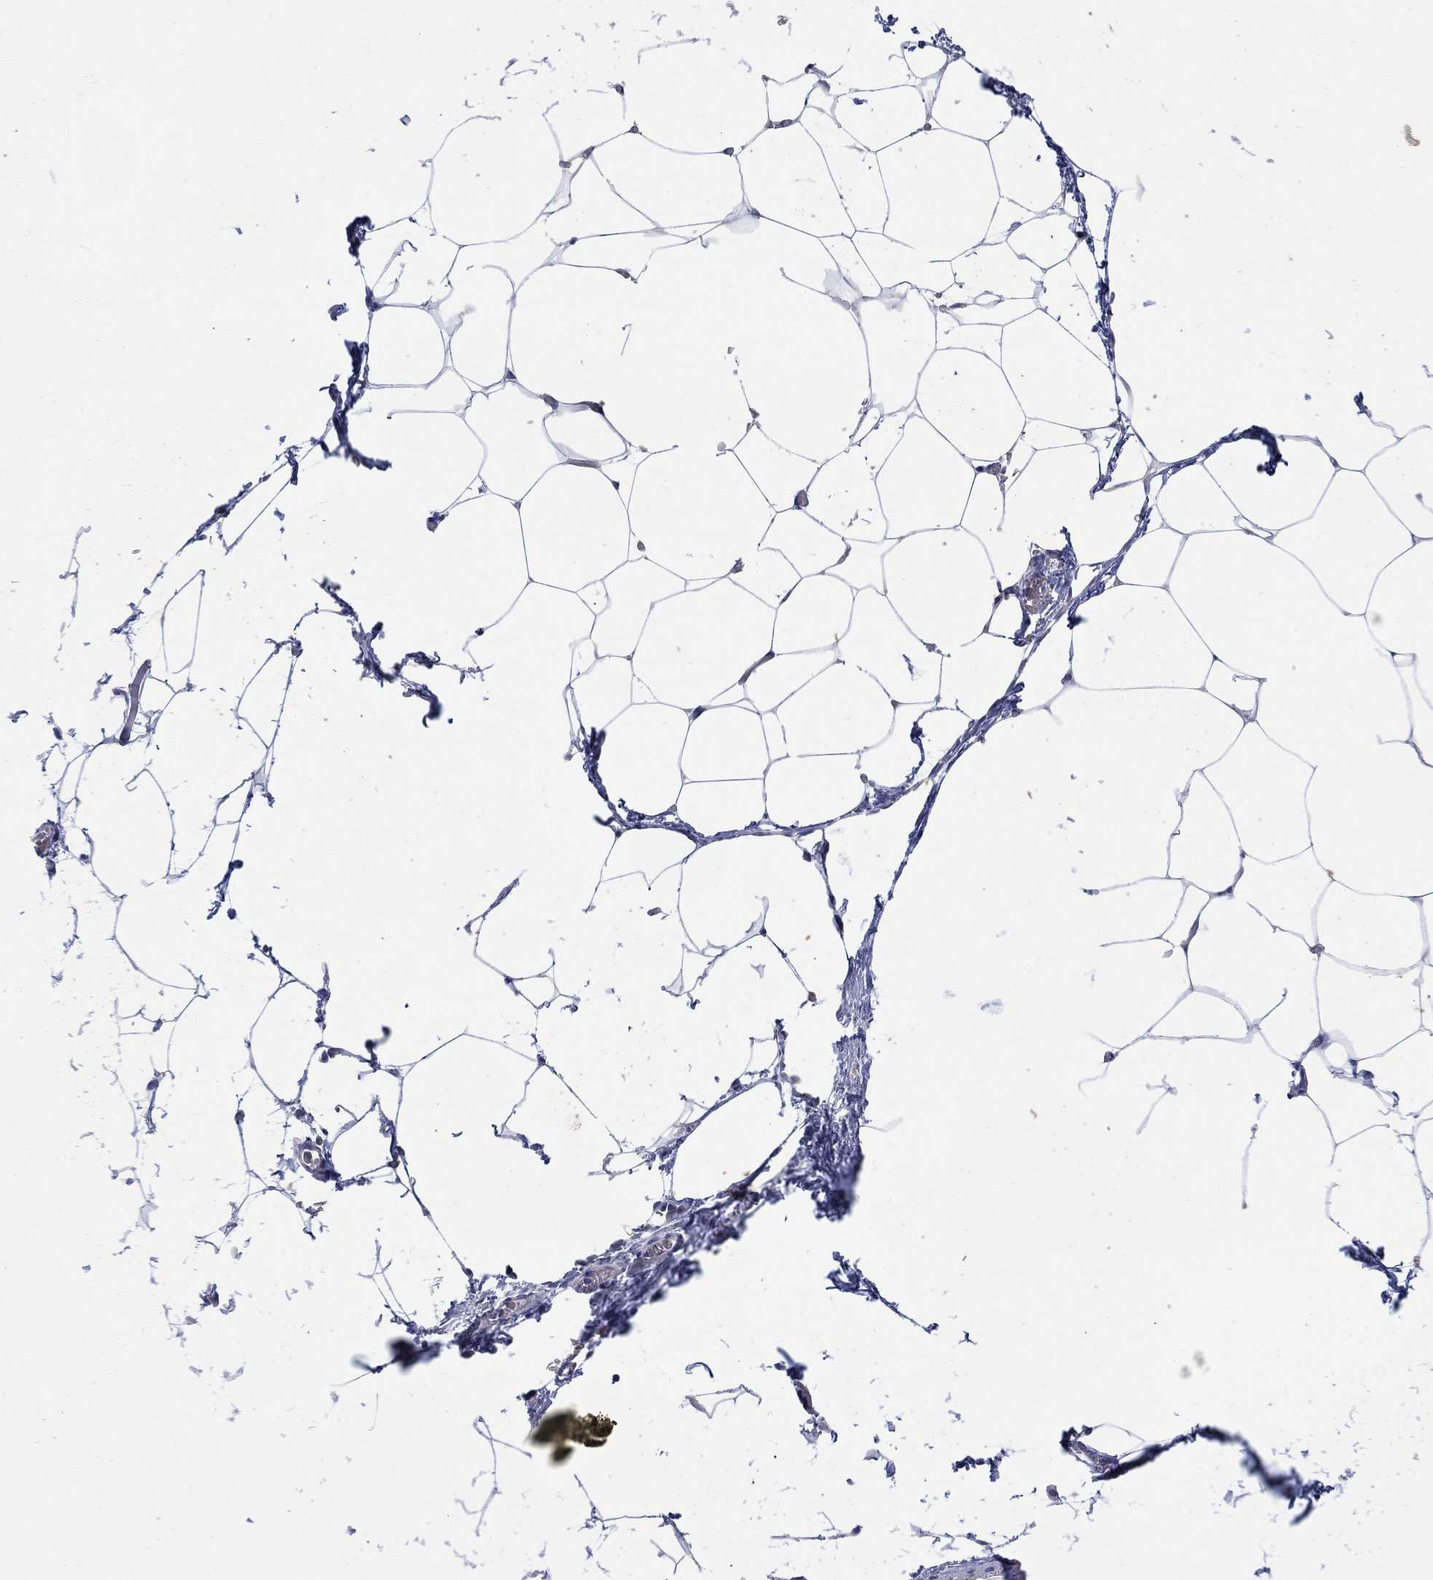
{"staining": {"intensity": "negative", "quantity": "none", "location": "none"}, "tissue": "adipose tissue", "cell_type": "Adipocytes", "image_type": "normal", "snomed": [{"axis": "morphology", "description": "Normal tissue, NOS"}, {"axis": "topography", "description": "Adipose tissue"}], "caption": "Adipose tissue was stained to show a protein in brown. There is no significant expression in adipocytes. Nuclei are stained in blue.", "gene": "KRT222", "patient": {"sex": "male", "age": 57}}